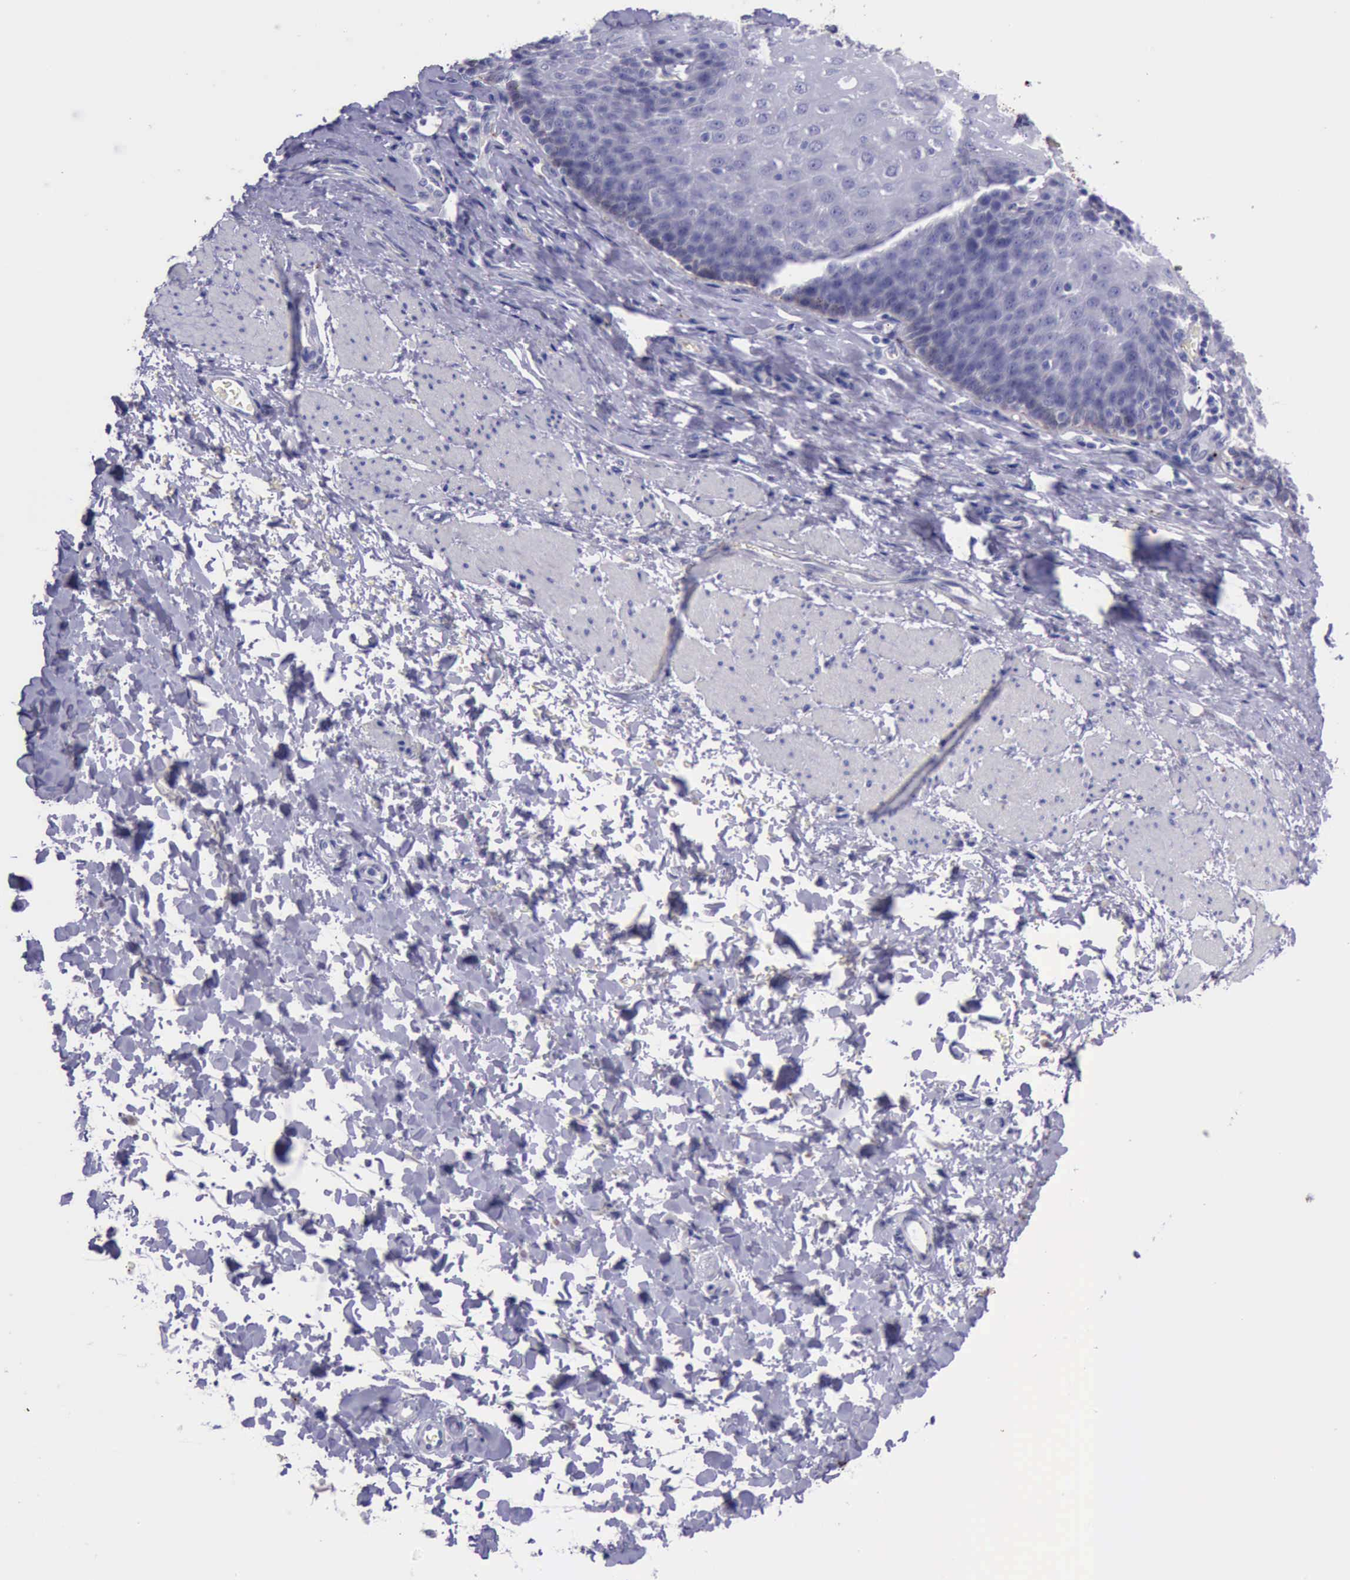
{"staining": {"intensity": "negative", "quantity": "none", "location": "none"}, "tissue": "esophagus", "cell_type": "Squamous epithelial cells", "image_type": "normal", "snomed": [{"axis": "morphology", "description": "Normal tissue, NOS"}, {"axis": "topography", "description": "Esophagus"}], "caption": "Immunohistochemistry (IHC) photomicrograph of benign esophagus: human esophagus stained with DAB exhibits no significant protein expression in squamous epithelial cells.", "gene": "GLA", "patient": {"sex": "female", "age": 61}}